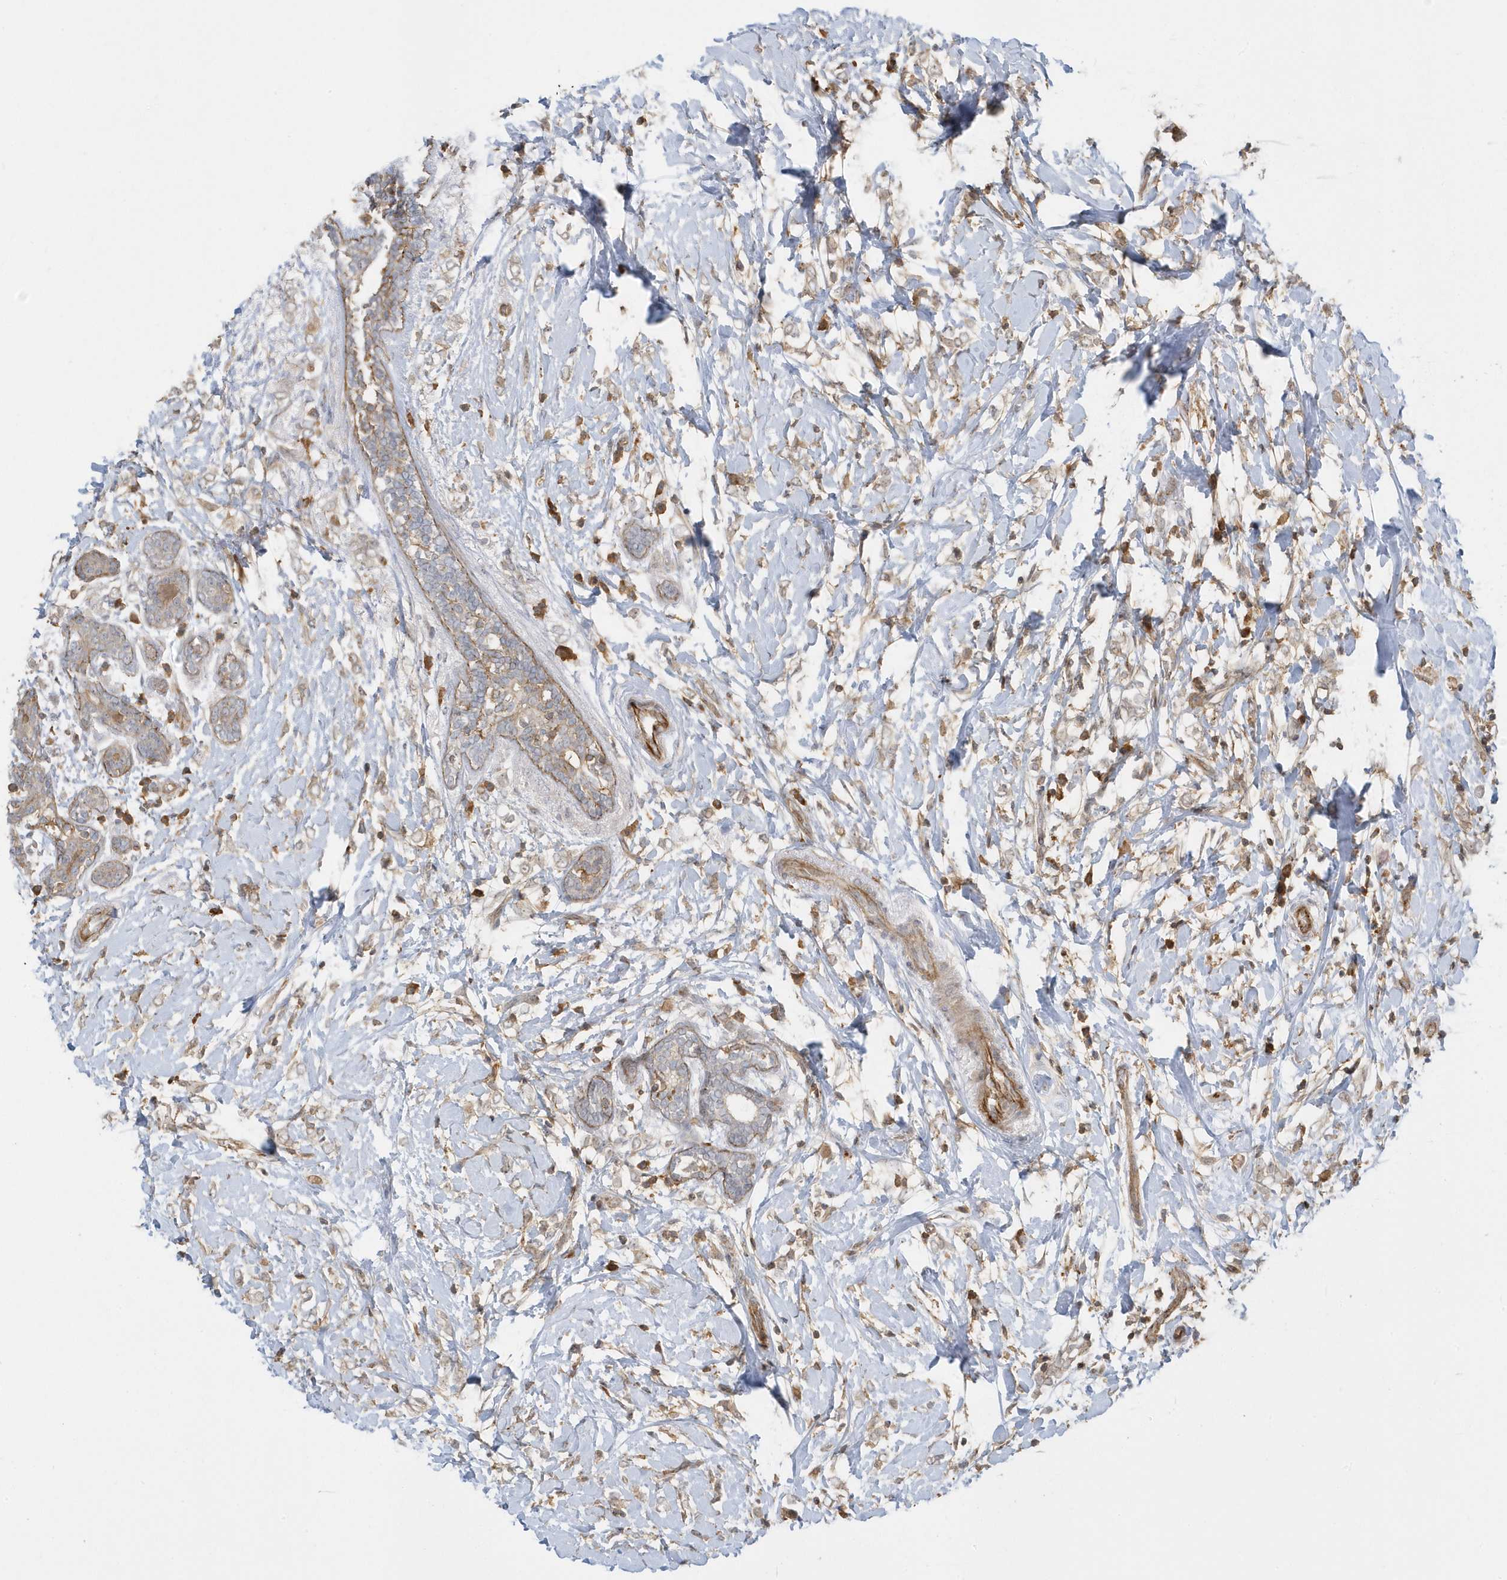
{"staining": {"intensity": "weak", "quantity": ">75%", "location": "cytoplasmic/membranous"}, "tissue": "breast cancer", "cell_type": "Tumor cells", "image_type": "cancer", "snomed": [{"axis": "morphology", "description": "Normal tissue, NOS"}, {"axis": "morphology", "description": "Lobular carcinoma"}, {"axis": "topography", "description": "Breast"}], "caption": "Immunohistochemical staining of human breast cancer (lobular carcinoma) shows low levels of weak cytoplasmic/membranous protein positivity in approximately >75% of tumor cells.", "gene": "ZBTB8A", "patient": {"sex": "female", "age": 47}}